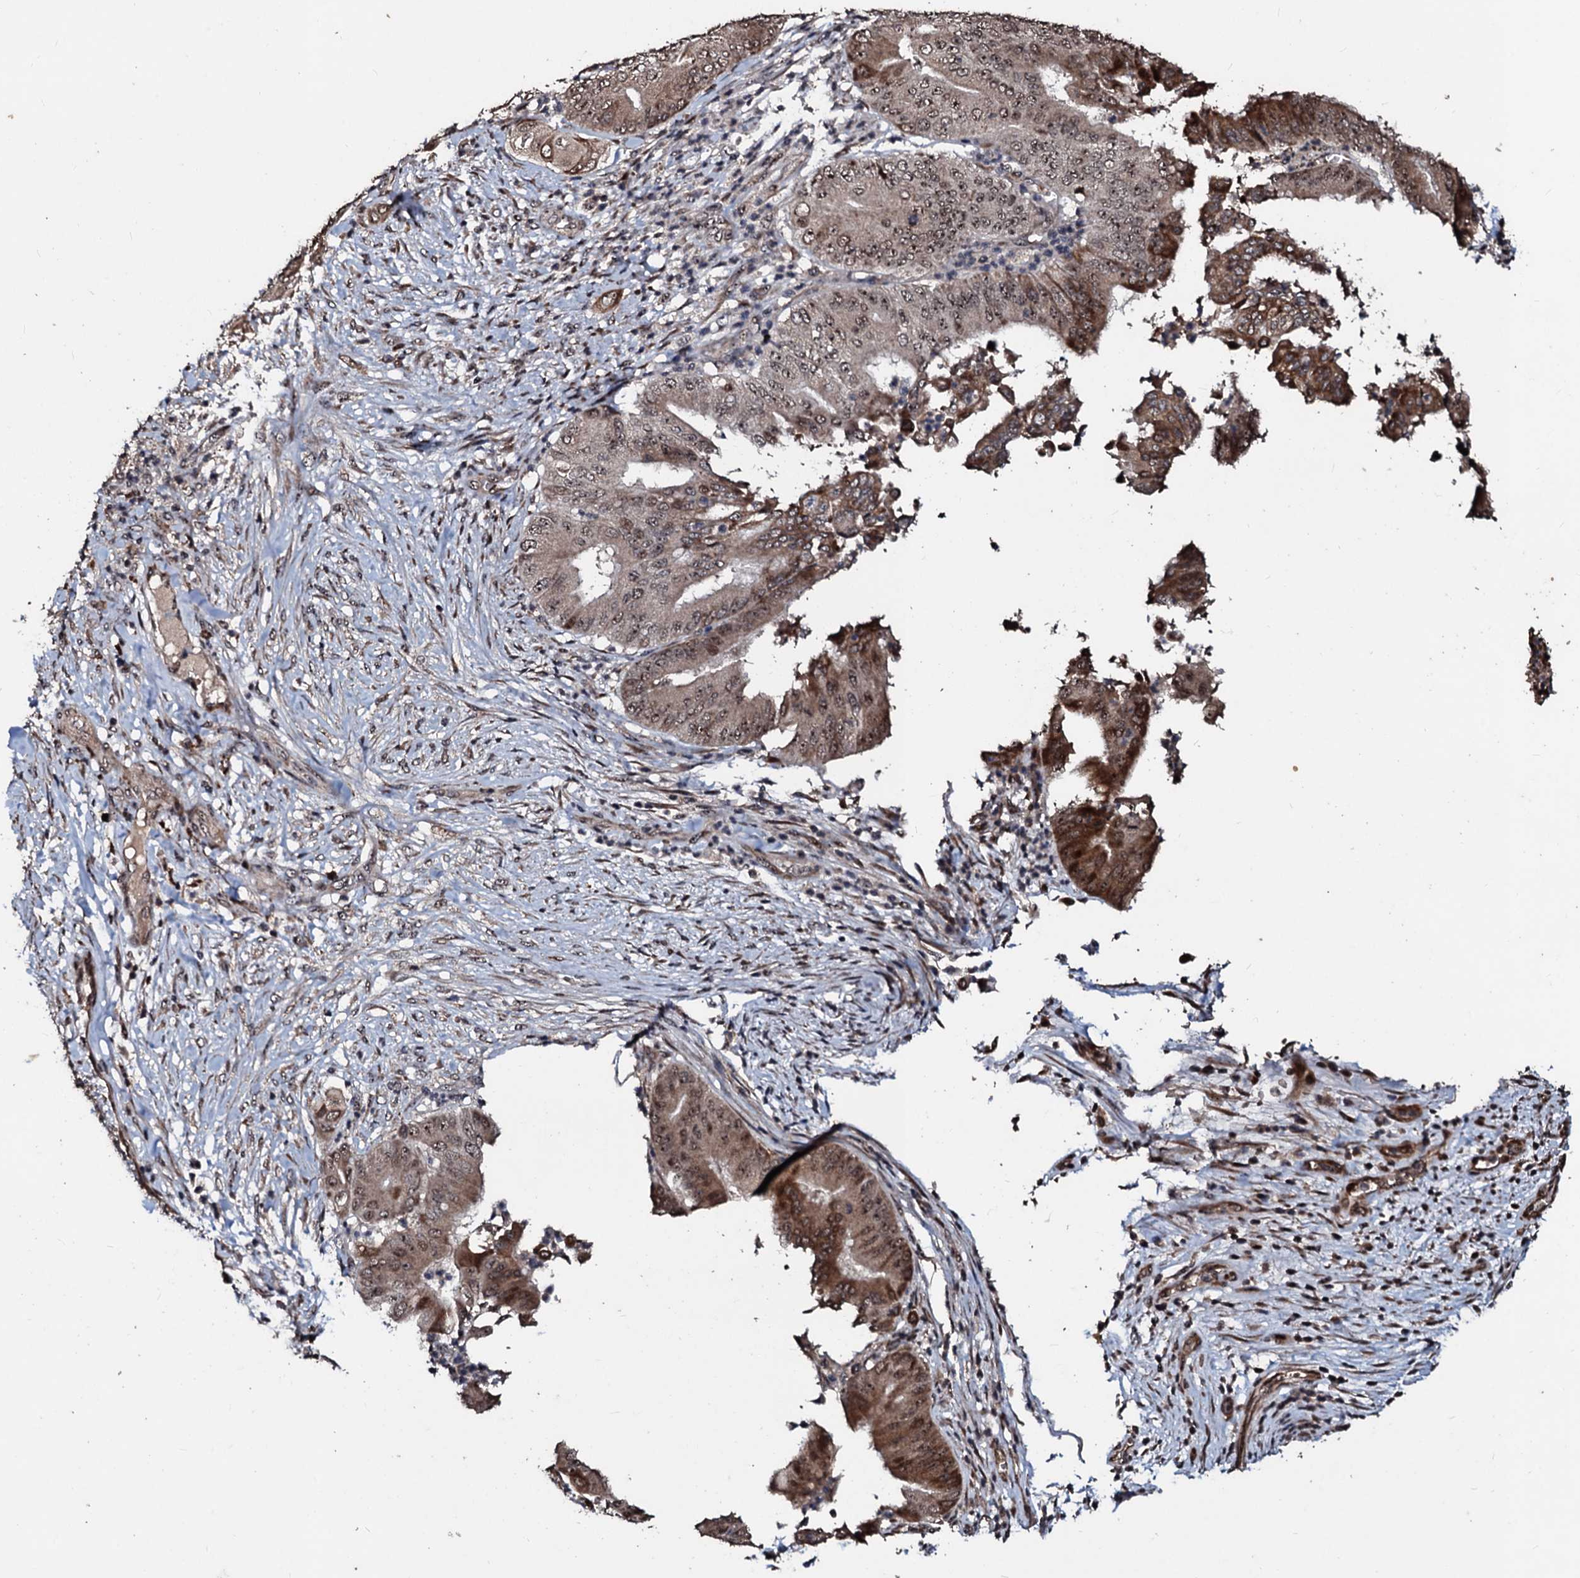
{"staining": {"intensity": "moderate", "quantity": ">75%", "location": "cytoplasmic/membranous,nuclear"}, "tissue": "pancreatic cancer", "cell_type": "Tumor cells", "image_type": "cancer", "snomed": [{"axis": "morphology", "description": "Adenocarcinoma, NOS"}, {"axis": "topography", "description": "Pancreas"}], "caption": "This photomicrograph demonstrates adenocarcinoma (pancreatic) stained with immunohistochemistry (IHC) to label a protein in brown. The cytoplasmic/membranous and nuclear of tumor cells show moderate positivity for the protein. Nuclei are counter-stained blue.", "gene": "SUPT7L", "patient": {"sex": "female", "age": 77}}